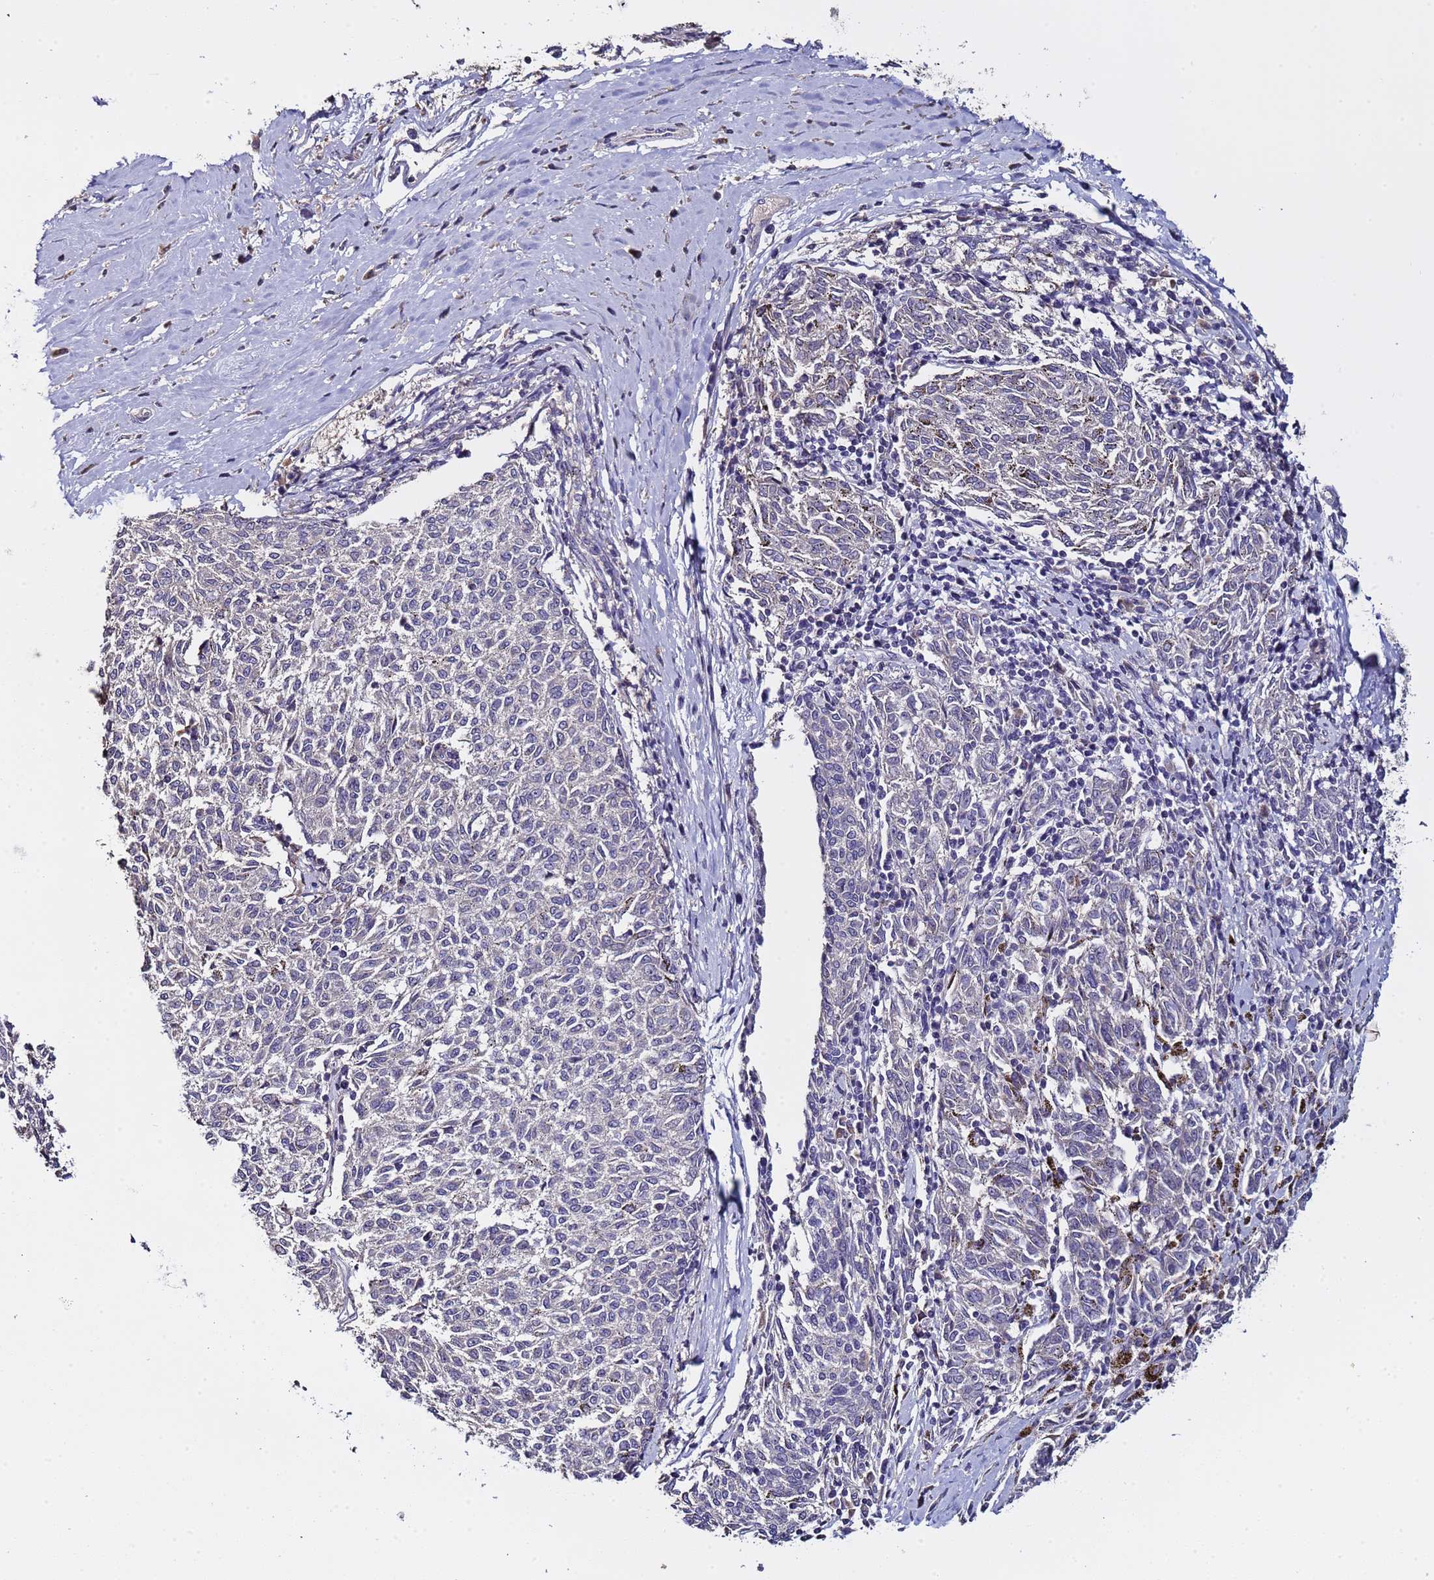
{"staining": {"intensity": "negative", "quantity": "none", "location": "none"}, "tissue": "melanoma", "cell_type": "Tumor cells", "image_type": "cancer", "snomed": [{"axis": "morphology", "description": "Malignant melanoma, NOS"}, {"axis": "topography", "description": "Skin"}], "caption": "This is a image of immunohistochemistry staining of malignant melanoma, which shows no staining in tumor cells.", "gene": "ELMOD2", "patient": {"sex": "female", "age": 72}}